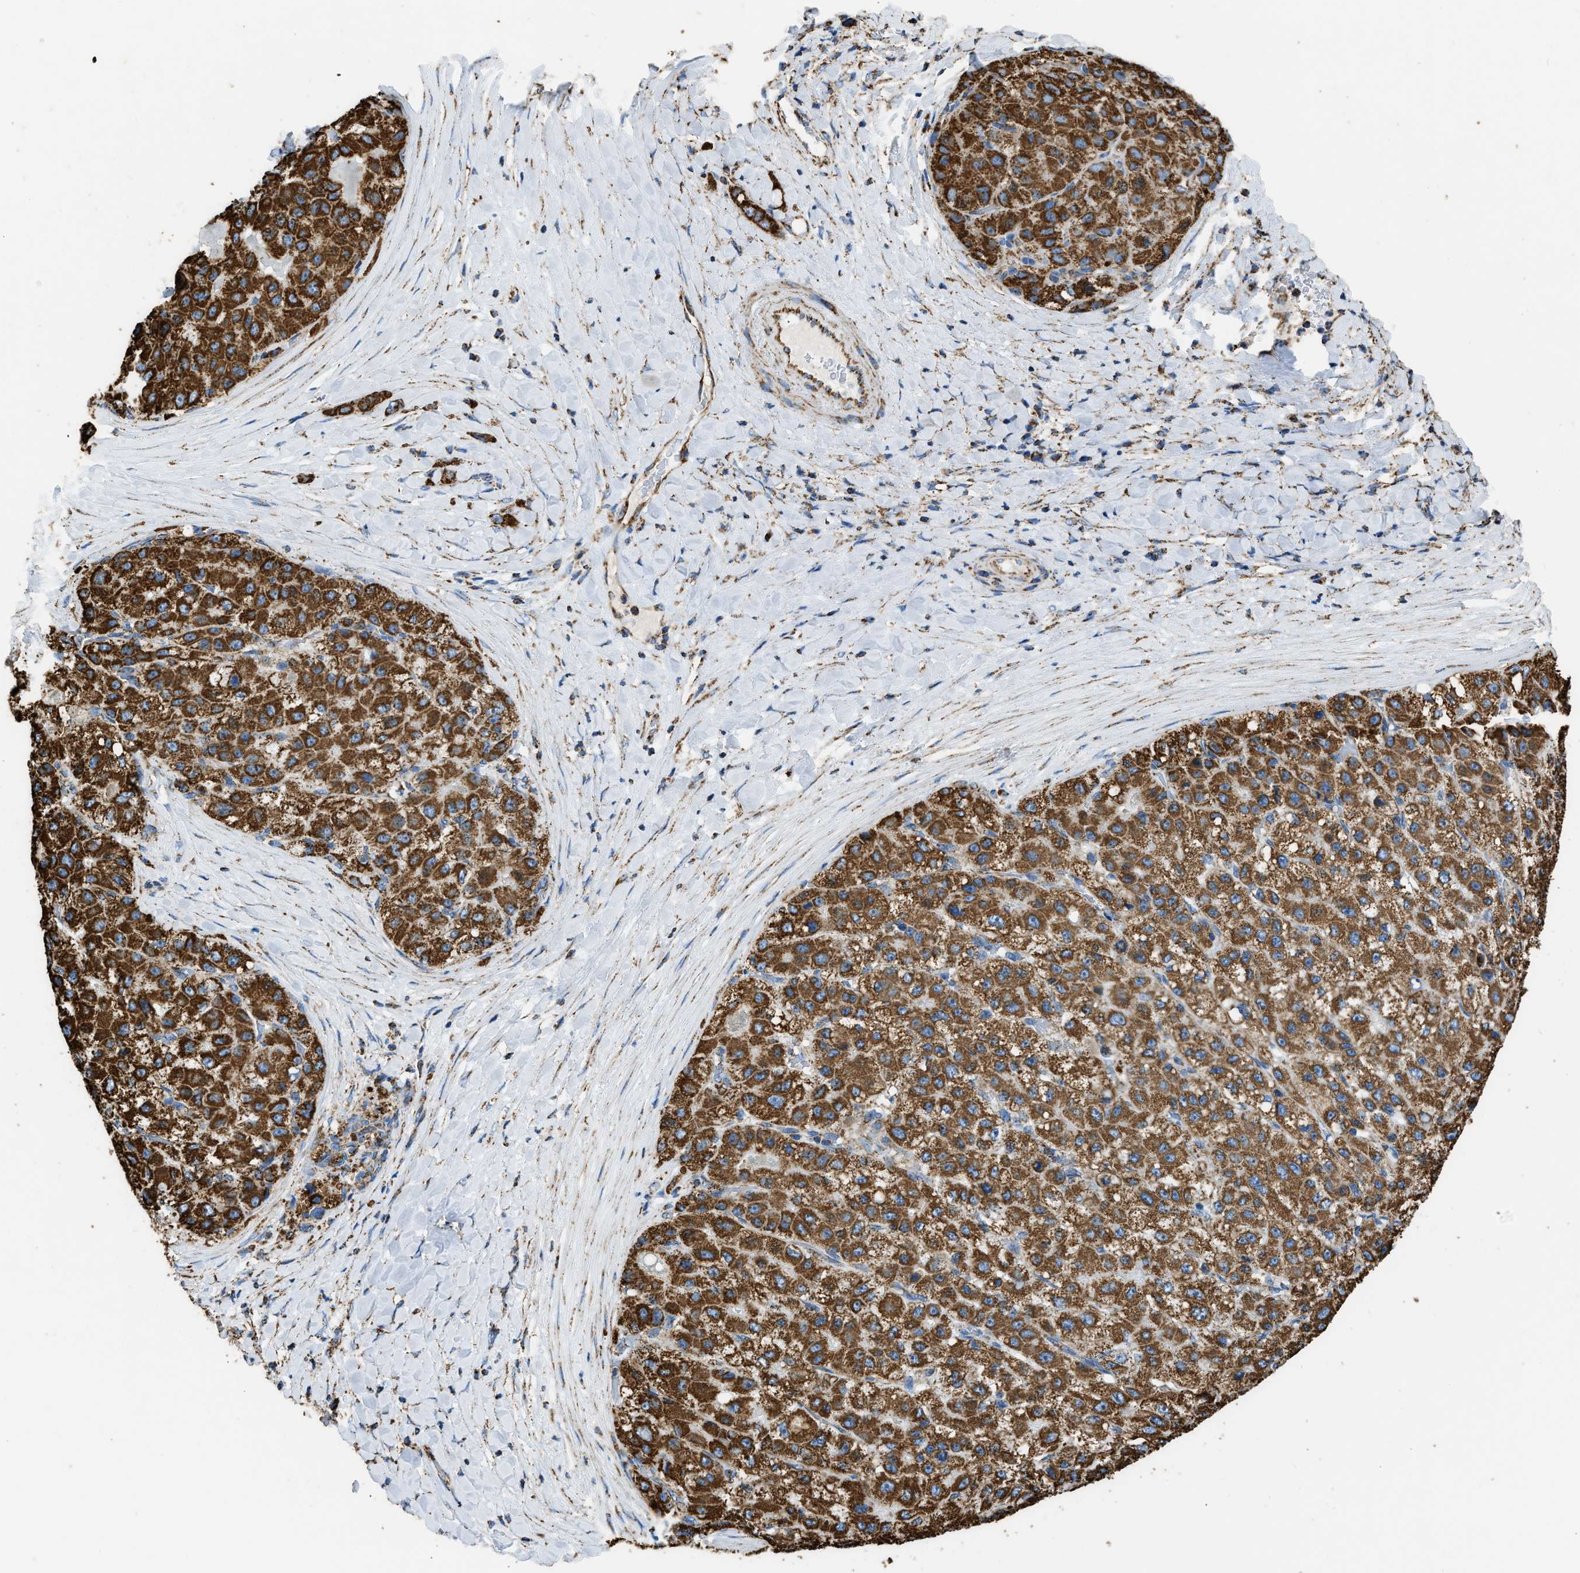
{"staining": {"intensity": "strong", "quantity": ">75%", "location": "cytoplasmic/membranous"}, "tissue": "liver cancer", "cell_type": "Tumor cells", "image_type": "cancer", "snomed": [{"axis": "morphology", "description": "Carcinoma, Hepatocellular, NOS"}, {"axis": "topography", "description": "Liver"}], "caption": "Strong cytoplasmic/membranous protein staining is identified in about >75% of tumor cells in liver cancer (hepatocellular carcinoma). The staining was performed using DAB, with brown indicating positive protein expression. Nuclei are stained blue with hematoxylin.", "gene": "IRX6", "patient": {"sex": "male", "age": 80}}